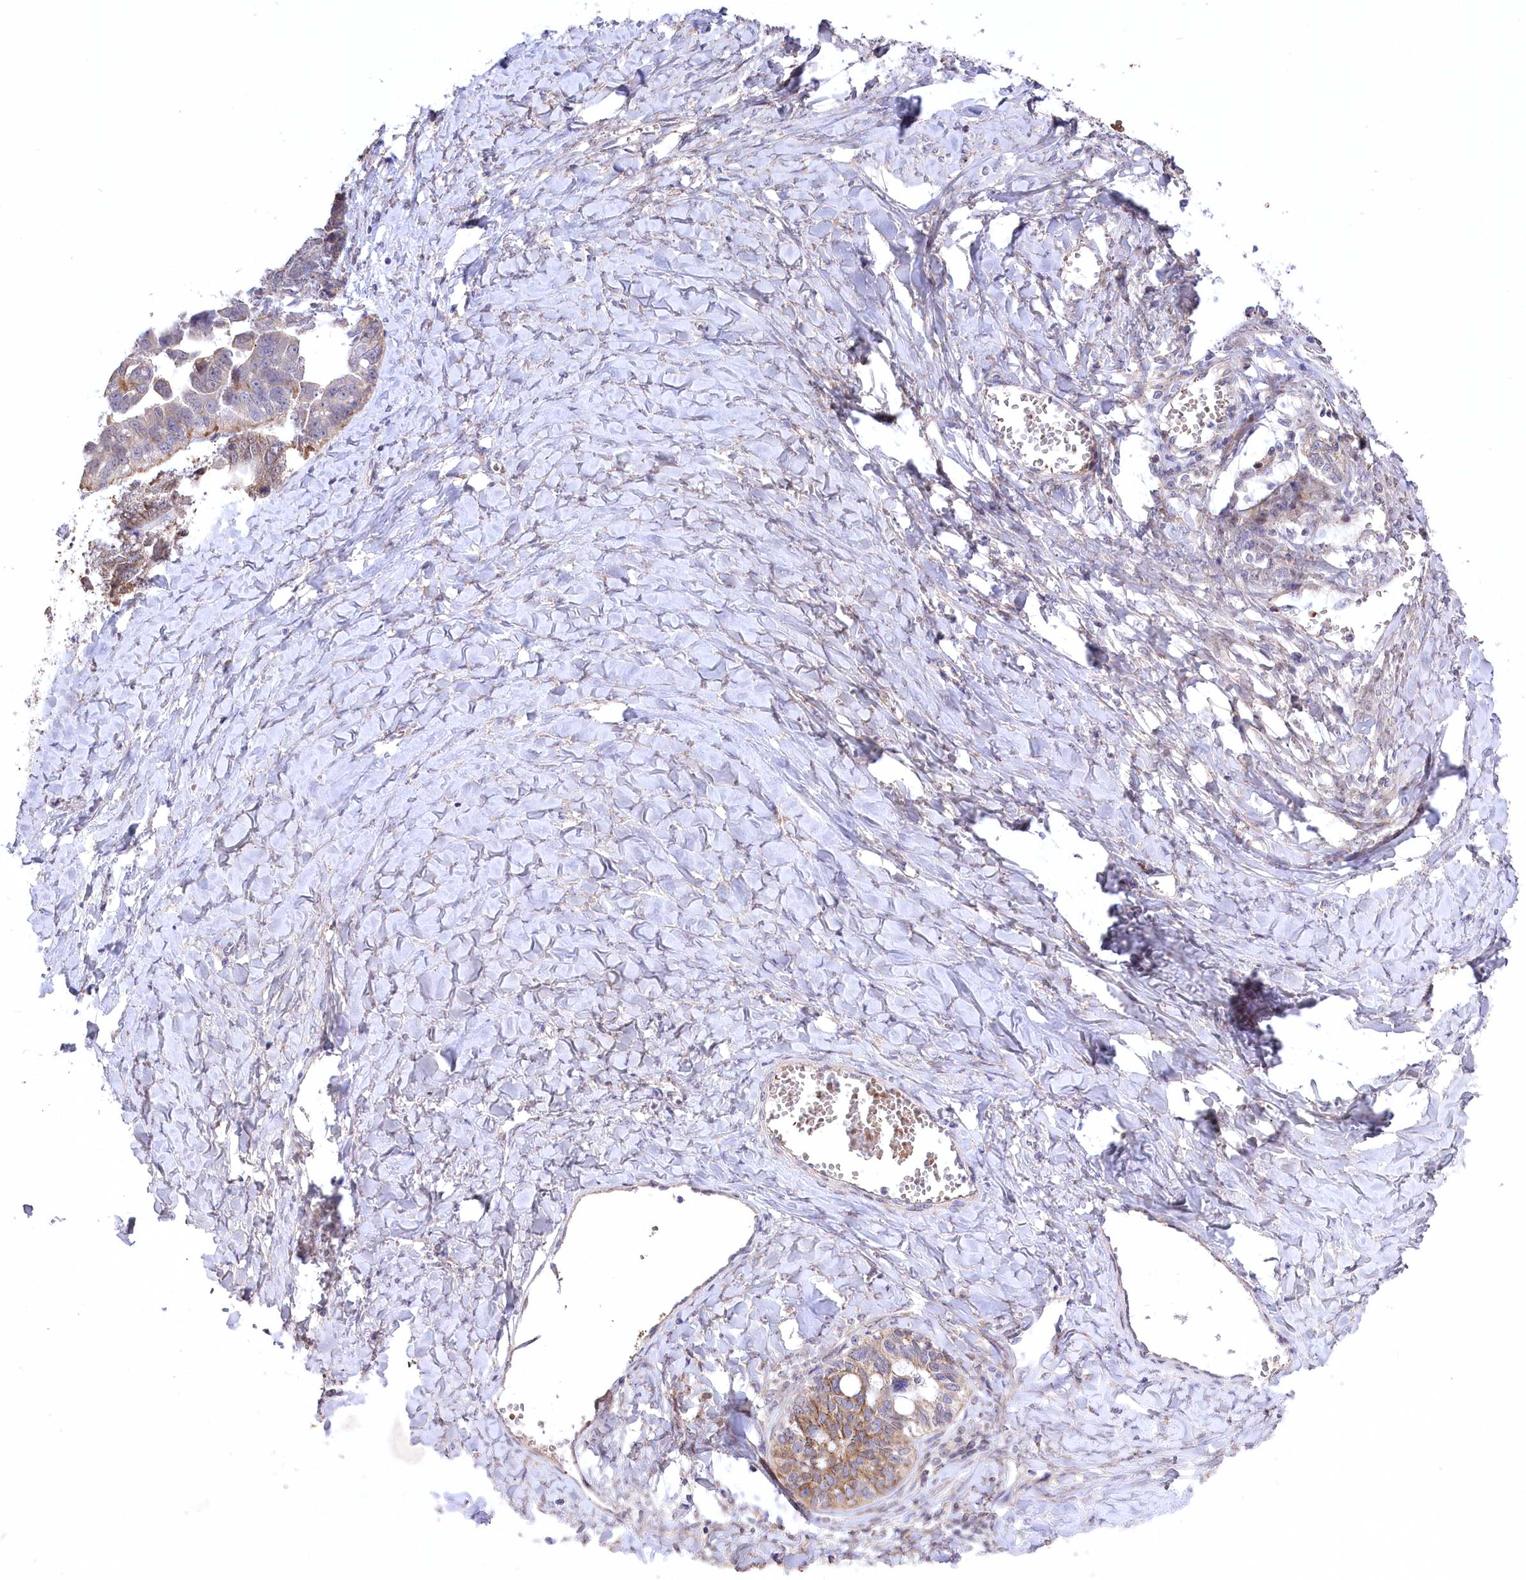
{"staining": {"intensity": "weak", "quantity": "25%-75%", "location": "cytoplasmic/membranous"}, "tissue": "ovarian cancer", "cell_type": "Tumor cells", "image_type": "cancer", "snomed": [{"axis": "morphology", "description": "Cystadenocarcinoma, serous, NOS"}, {"axis": "topography", "description": "Ovary"}], "caption": "The histopathology image demonstrates immunohistochemical staining of ovarian cancer. There is weak cytoplasmic/membranous expression is identified in about 25%-75% of tumor cells. (Stains: DAB in brown, nuclei in blue, Microscopy: brightfield microscopy at high magnification).", "gene": "TRUB1", "patient": {"sex": "female", "age": 79}}